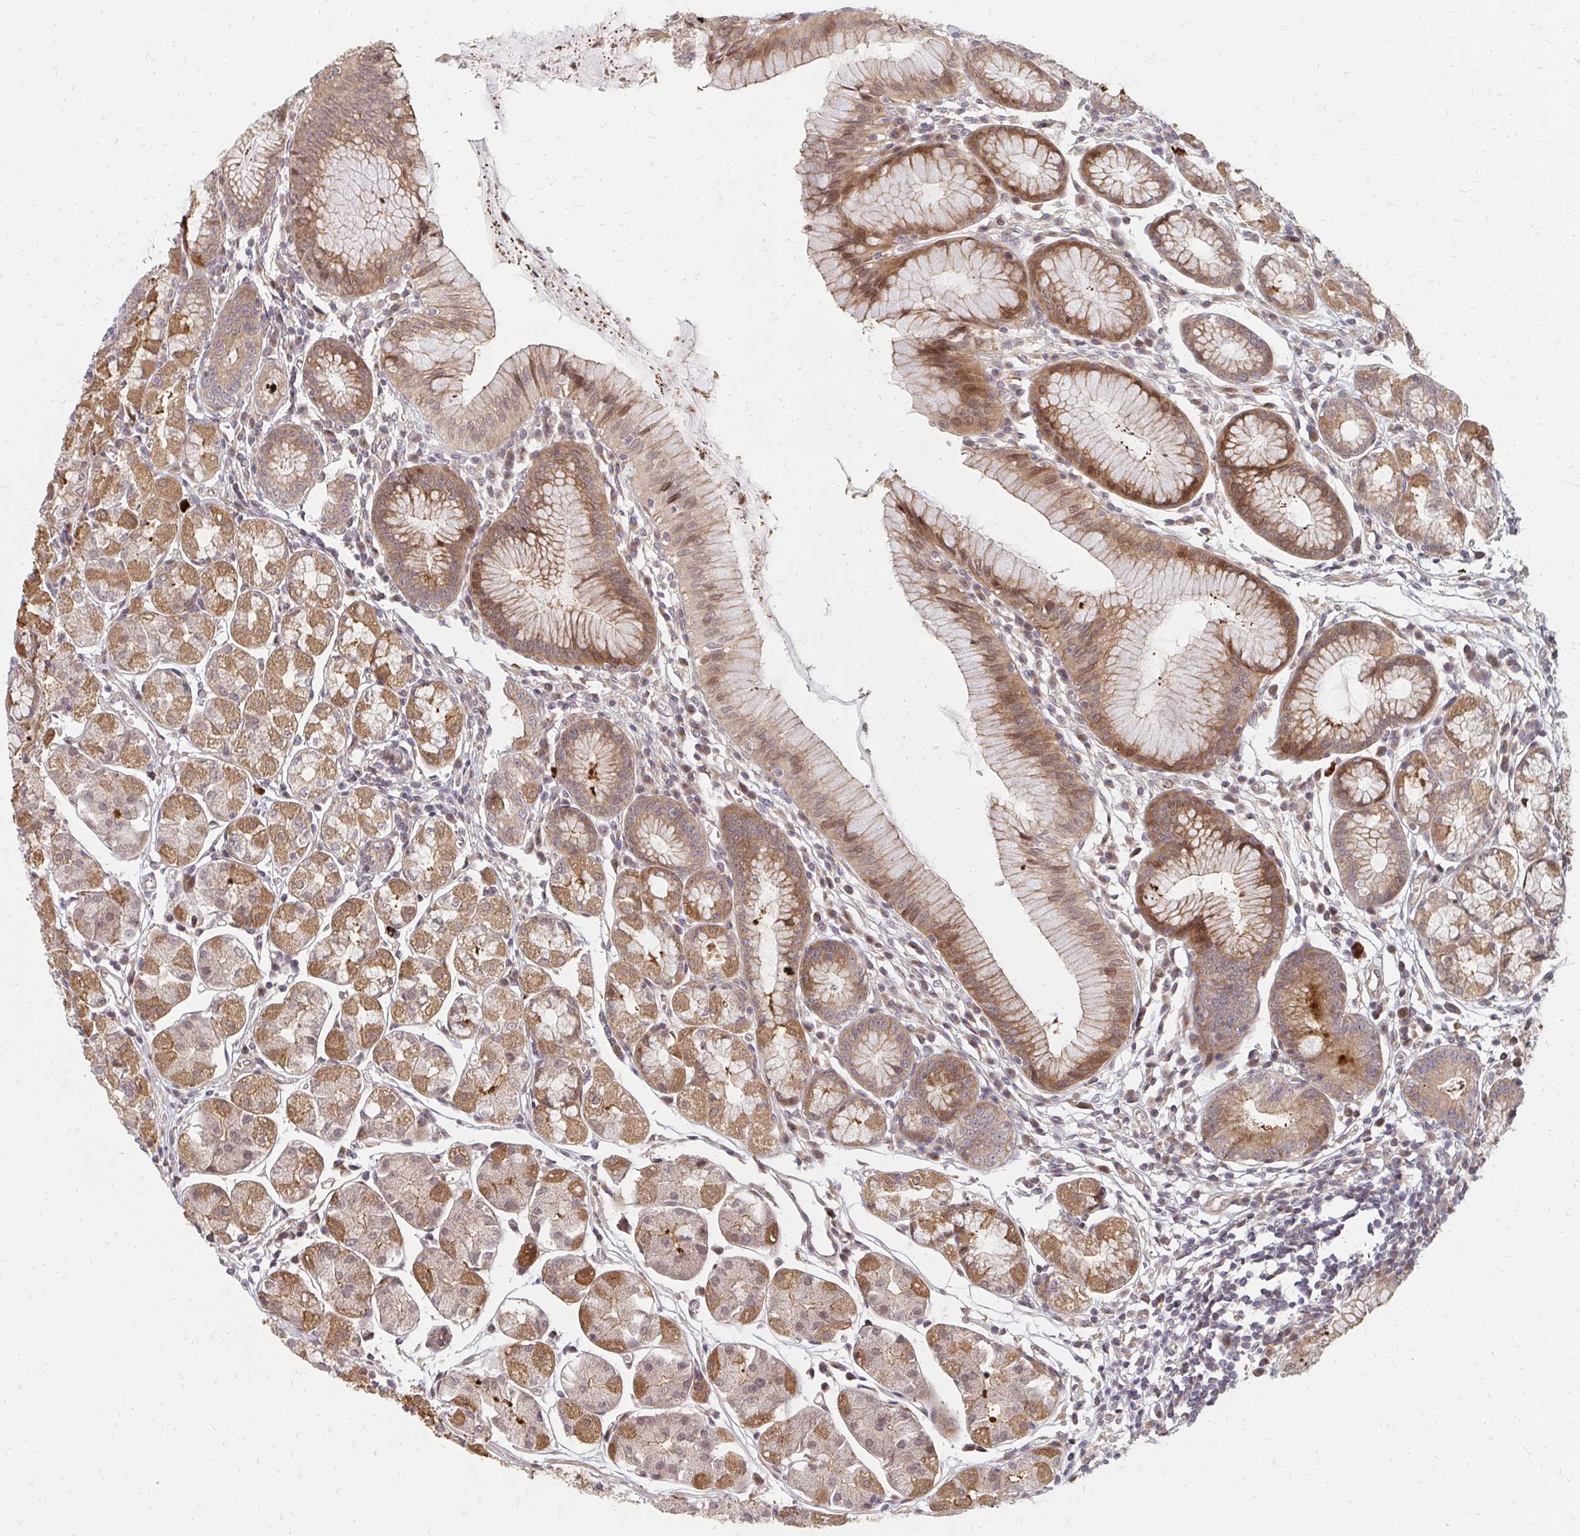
{"staining": {"intensity": "moderate", "quantity": ">75%", "location": "cytoplasmic/membranous,nuclear"}, "tissue": "stomach", "cell_type": "Glandular cells", "image_type": "normal", "snomed": [{"axis": "morphology", "description": "Normal tissue, NOS"}, {"axis": "topography", "description": "Stomach"}], "caption": "Glandular cells show medium levels of moderate cytoplasmic/membranous,nuclear expression in approximately >75% of cells in normal stomach. (DAB (3,3'-diaminobenzidine) IHC, brown staining for protein, blue staining for nuclei).", "gene": "ZNF285", "patient": {"sex": "male", "age": 55}}